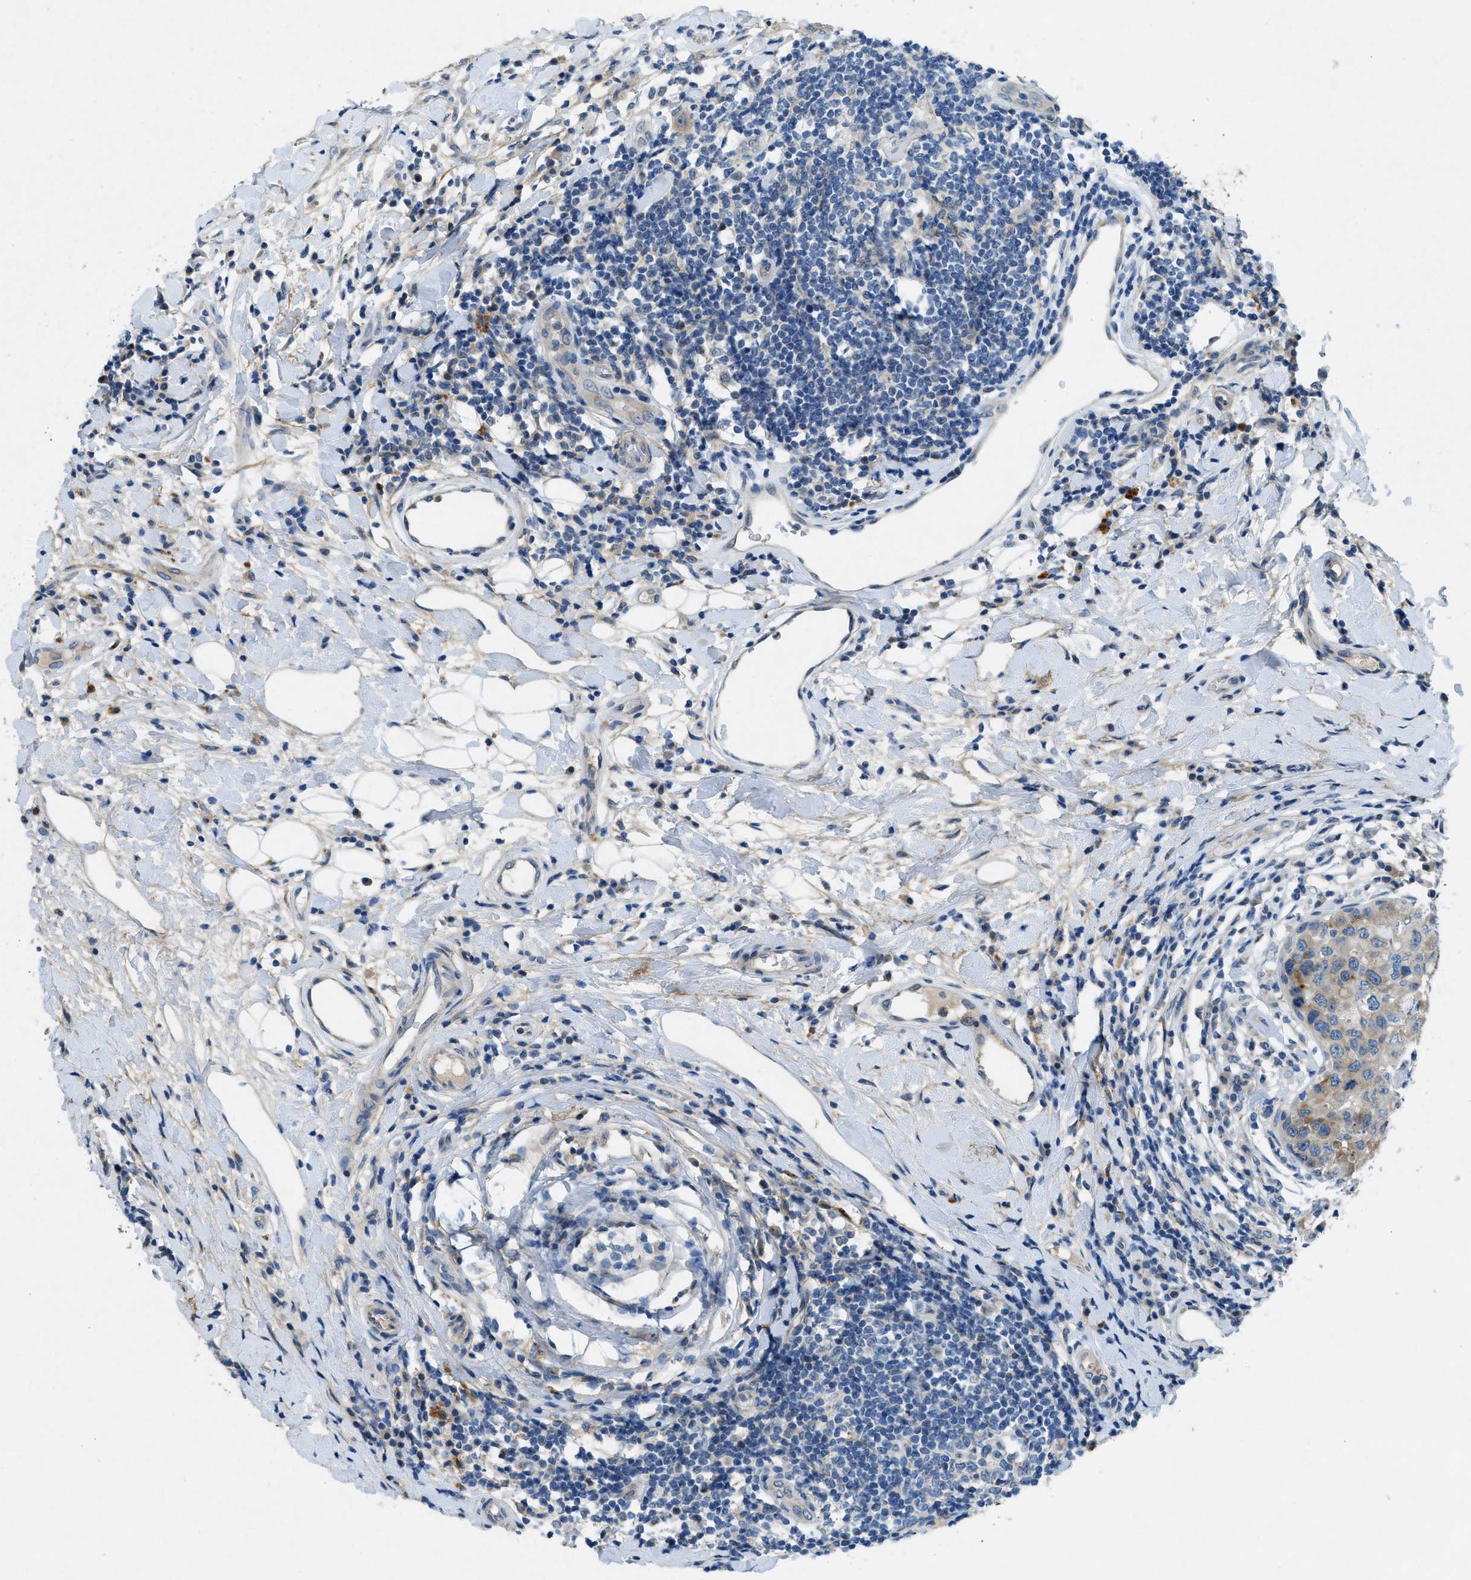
{"staining": {"intensity": "weak", "quantity": "25%-75%", "location": "cytoplasmic/membranous"}, "tissue": "breast cancer", "cell_type": "Tumor cells", "image_type": "cancer", "snomed": [{"axis": "morphology", "description": "Duct carcinoma"}, {"axis": "topography", "description": "Breast"}], "caption": "This is a micrograph of IHC staining of breast invasive ductal carcinoma, which shows weak staining in the cytoplasmic/membranous of tumor cells.", "gene": "SNX14", "patient": {"sex": "female", "age": 27}}